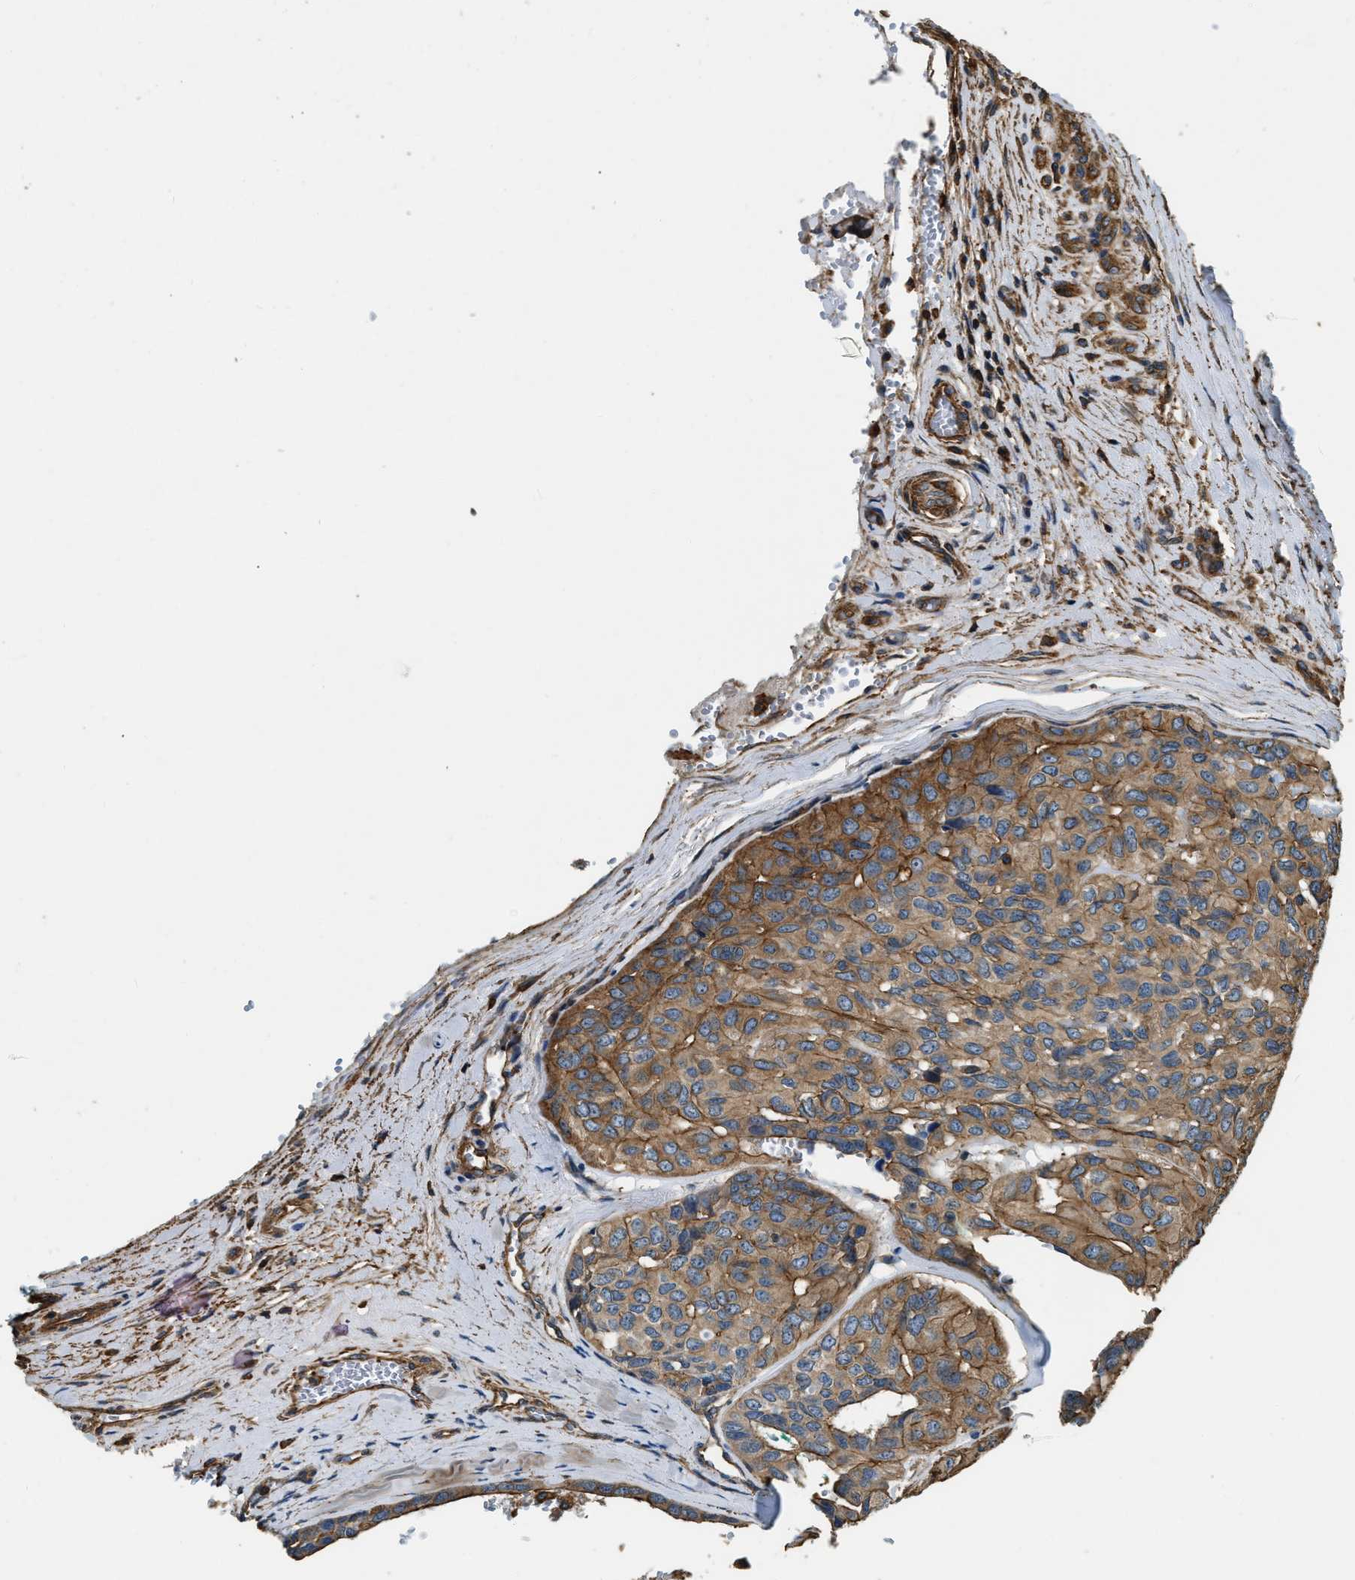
{"staining": {"intensity": "moderate", "quantity": ">75%", "location": "cytoplasmic/membranous"}, "tissue": "head and neck cancer", "cell_type": "Tumor cells", "image_type": "cancer", "snomed": [{"axis": "morphology", "description": "Adenocarcinoma, NOS"}, {"axis": "topography", "description": "Salivary gland, NOS"}, {"axis": "topography", "description": "Head-Neck"}], "caption": "Immunohistochemistry (IHC) micrograph of human adenocarcinoma (head and neck) stained for a protein (brown), which exhibits medium levels of moderate cytoplasmic/membranous expression in about >75% of tumor cells.", "gene": "YARS1", "patient": {"sex": "female", "age": 76}}